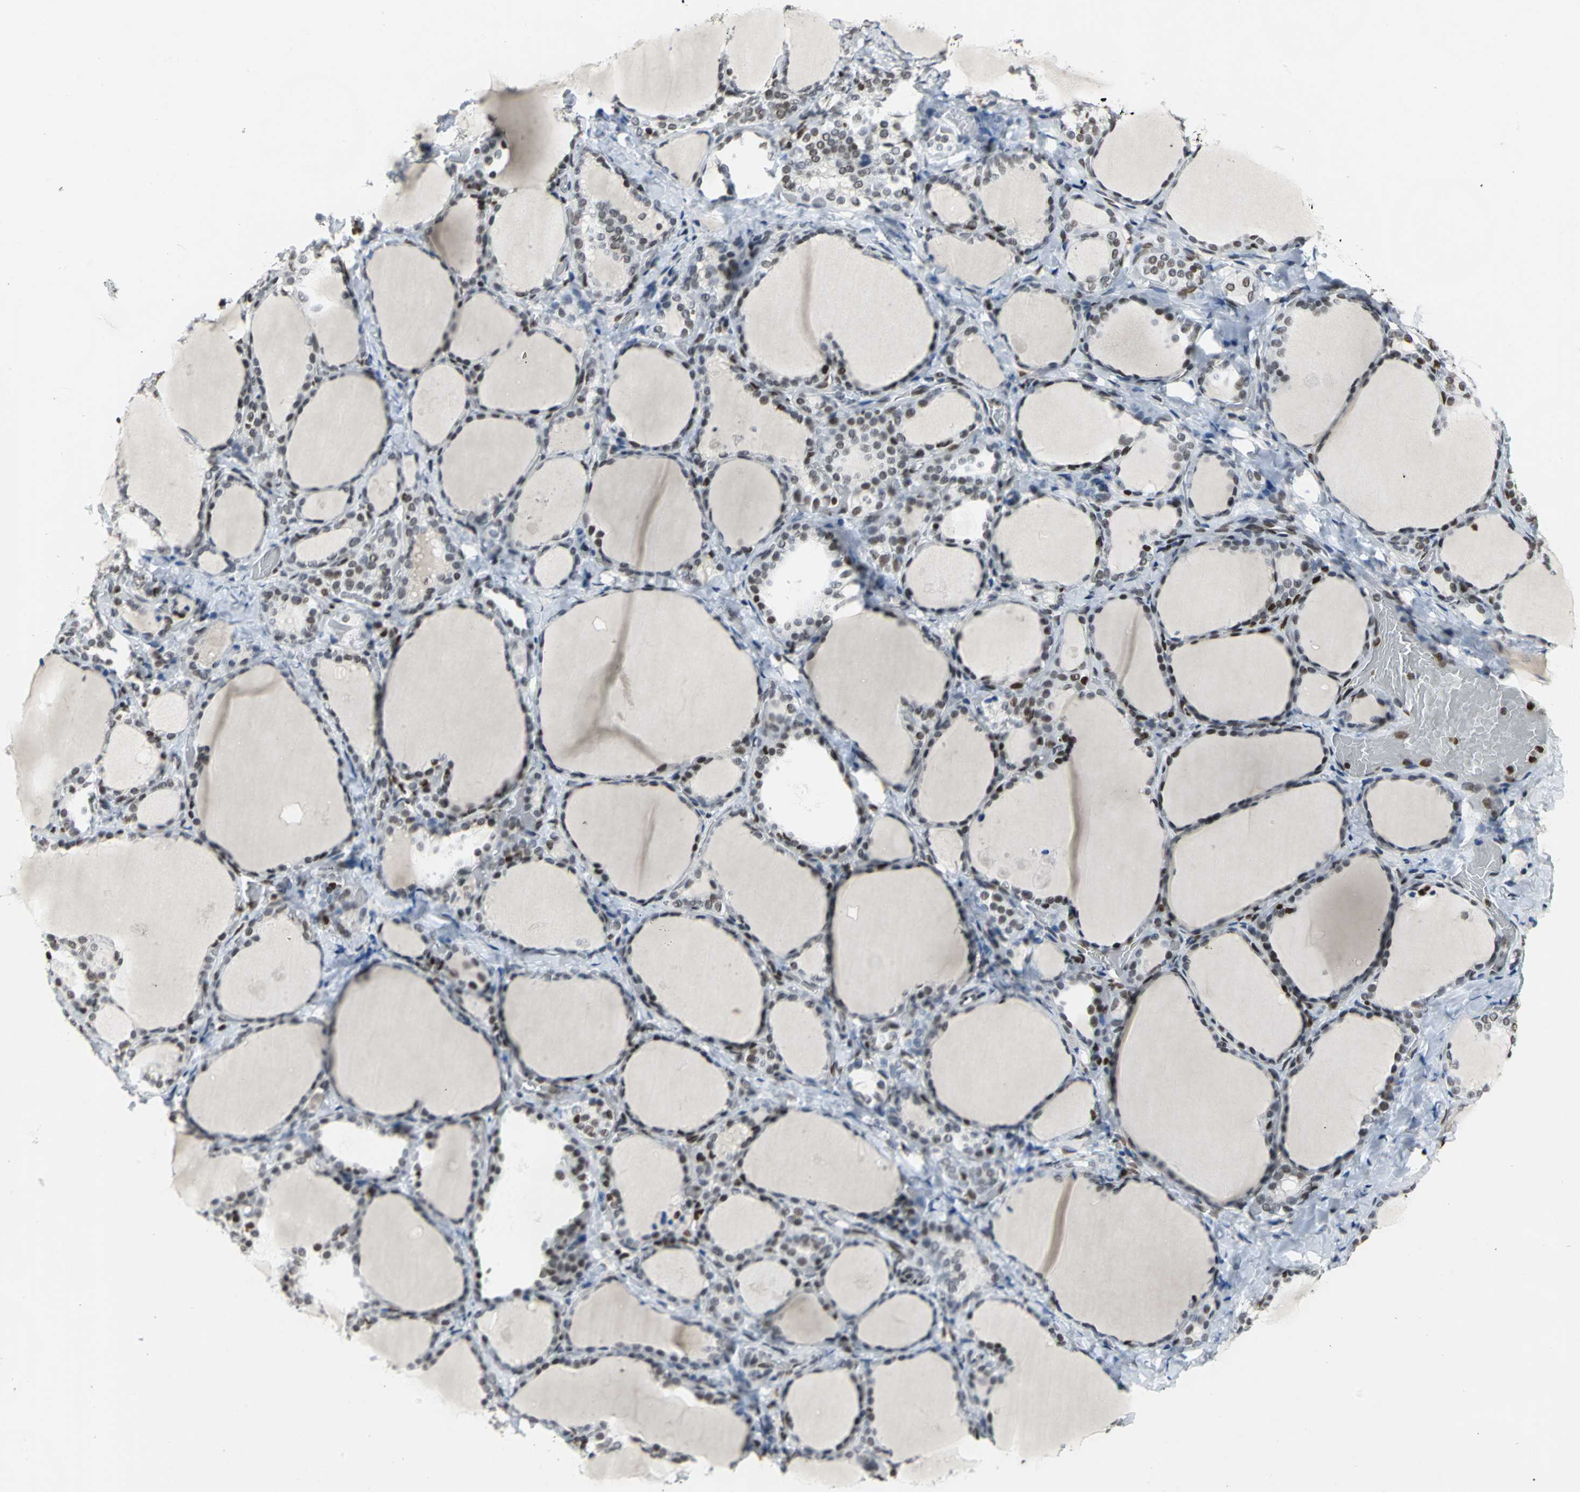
{"staining": {"intensity": "weak", "quantity": ">75%", "location": "nuclear"}, "tissue": "thyroid gland", "cell_type": "Glandular cells", "image_type": "normal", "snomed": [{"axis": "morphology", "description": "Normal tissue, NOS"}, {"axis": "morphology", "description": "Papillary adenocarcinoma, NOS"}, {"axis": "topography", "description": "Thyroid gland"}], "caption": "Immunohistochemistry (IHC) (DAB (3,3'-diaminobenzidine)) staining of unremarkable thyroid gland exhibits weak nuclear protein staining in approximately >75% of glandular cells. The staining is performed using DAB (3,3'-diaminobenzidine) brown chromogen to label protein expression. The nuclei are counter-stained blue using hematoxylin.", "gene": "HNRNPD", "patient": {"sex": "female", "age": 30}}